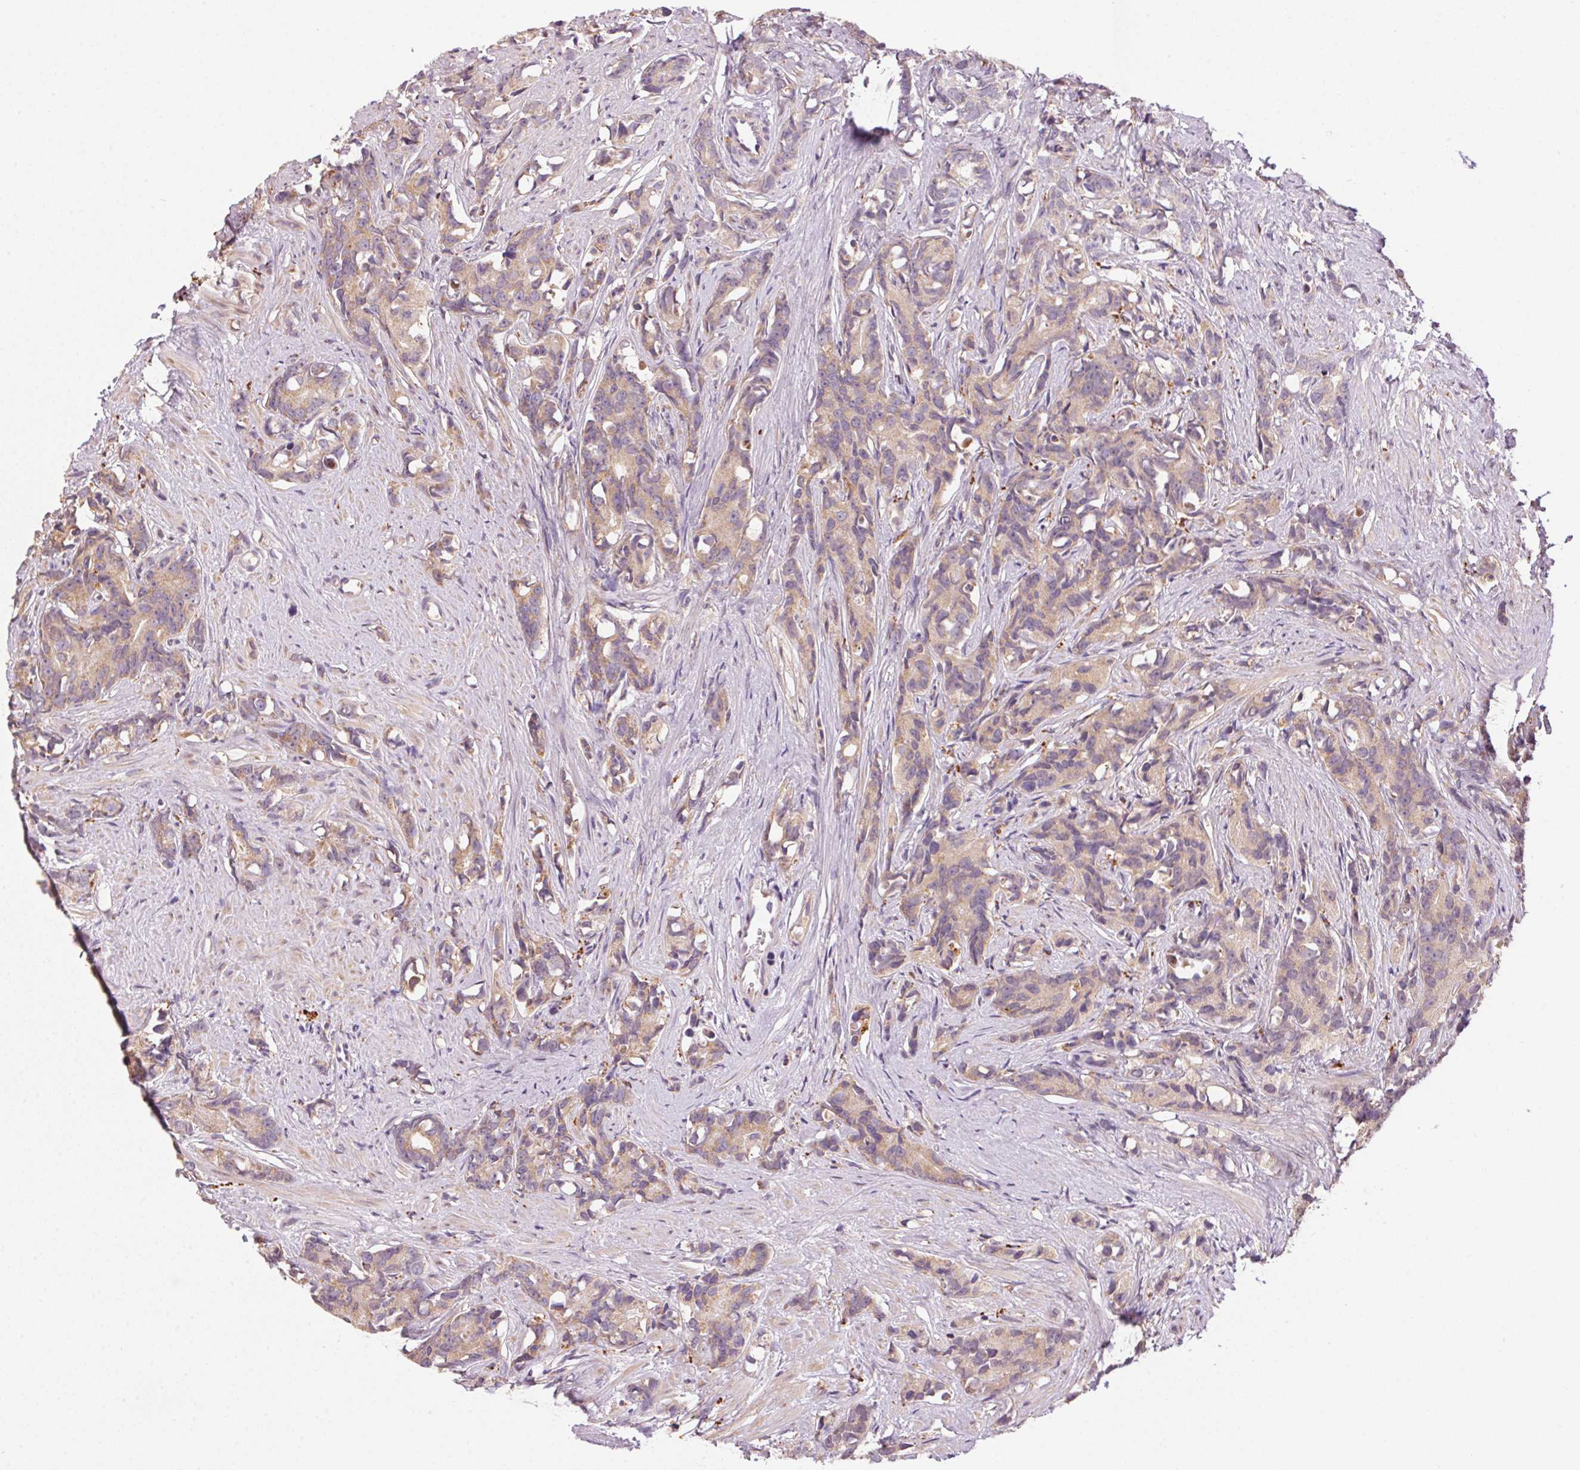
{"staining": {"intensity": "weak", "quantity": "25%-75%", "location": "cytoplasmic/membranous"}, "tissue": "prostate cancer", "cell_type": "Tumor cells", "image_type": "cancer", "snomed": [{"axis": "morphology", "description": "Adenocarcinoma, High grade"}, {"axis": "topography", "description": "Prostate"}], "caption": "Prostate high-grade adenocarcinoma tissue displays weak cytoplasmic/membranous expression in about 25%-75% of tumor cells, visualized by immunohistochemistry.", "gene": "ADH5", "patient": {"sex": "male", "age": 90}}